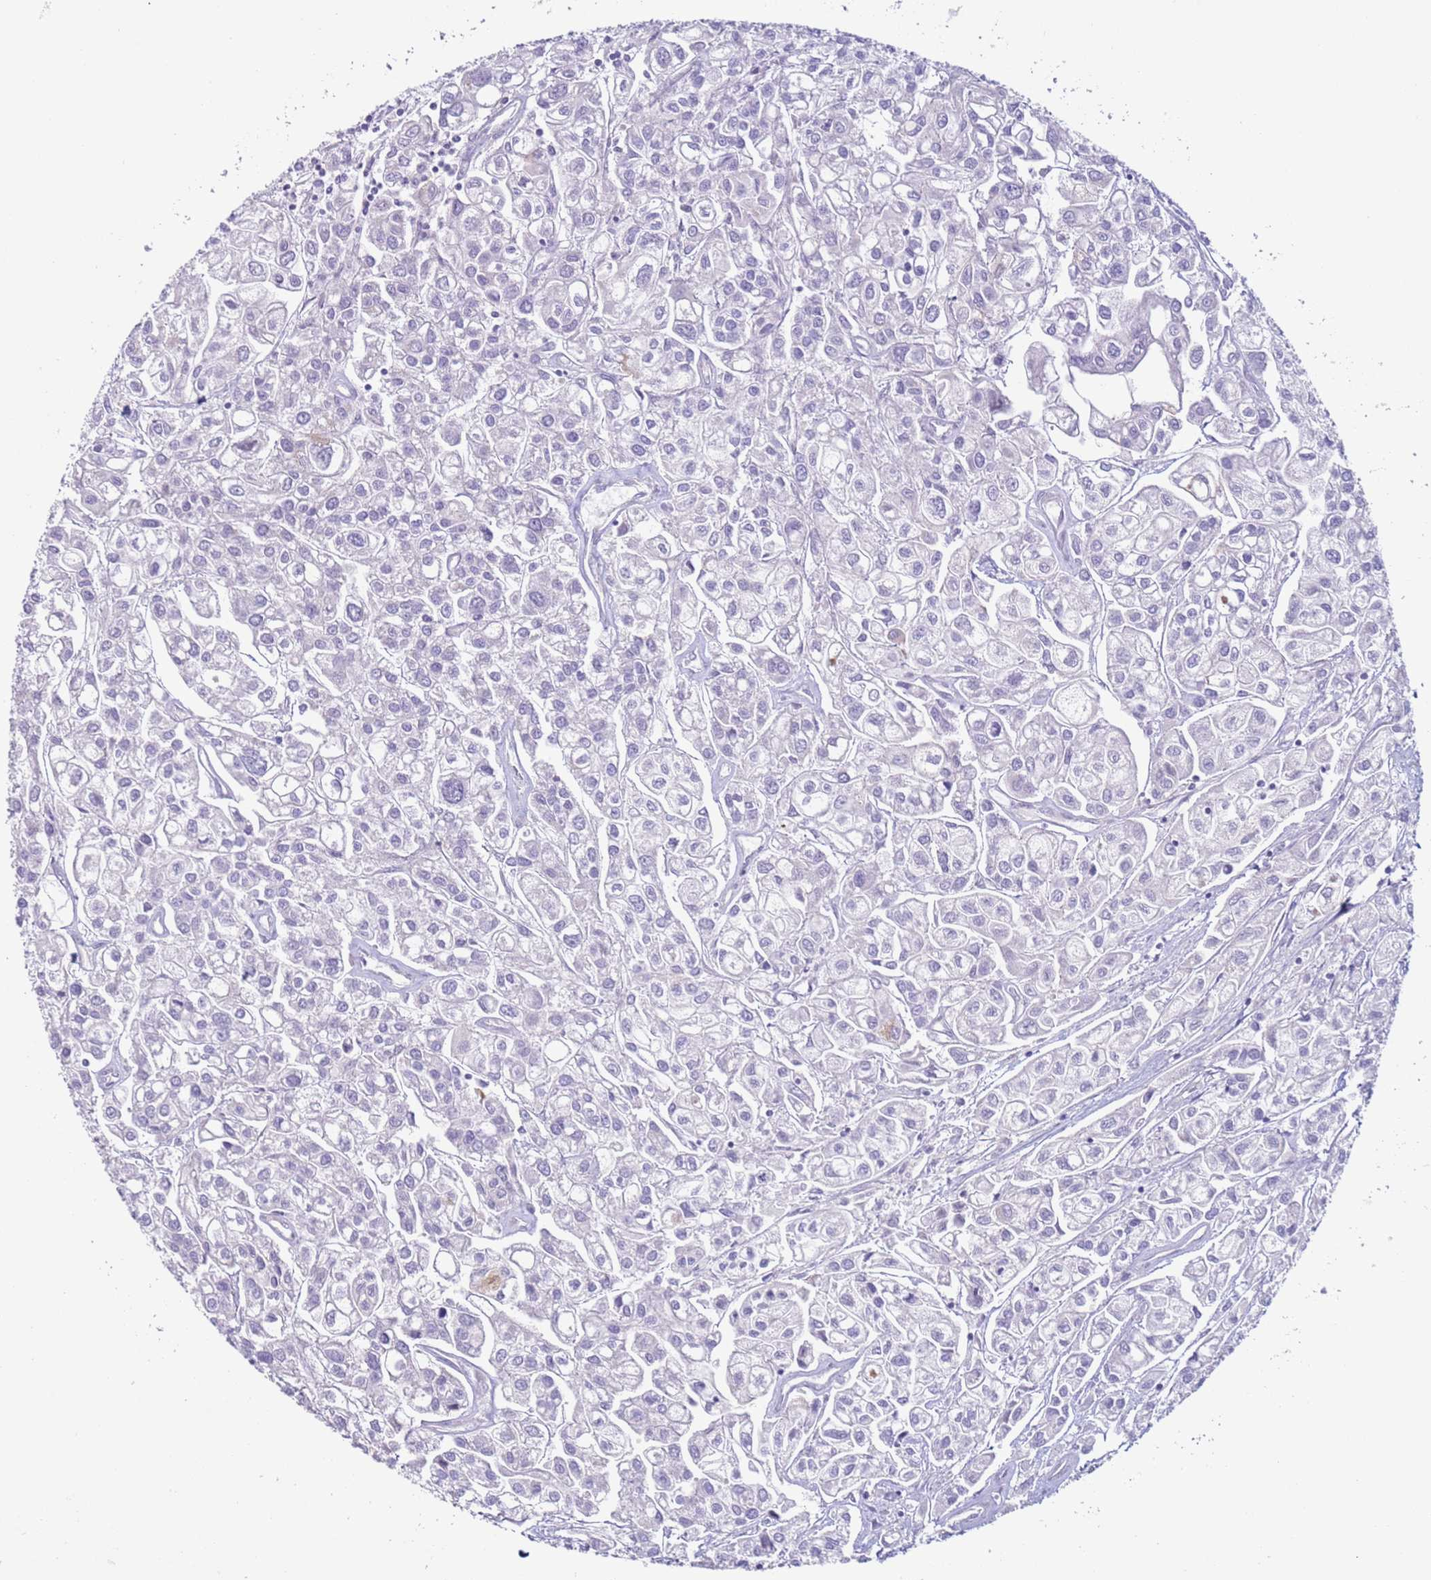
{"staining": {"intensity": "negative", "quantity": "none", "location": "none"}, "tissue": "urothelial cancer", "cell_type": "Tumor cells", "image_type": "cancer", "snomed": [{"axis": "morphology", "description": "Urothelial carcinoma, High grade"}, {"axis": "topography", "description": "Urinary bladder"}], "caption": "There is no significant positivity in tumor cells of urothelial carcinoma (high-grade).", "gene": "NPAP1", "patient": {"sex": "male", "age": 67}}